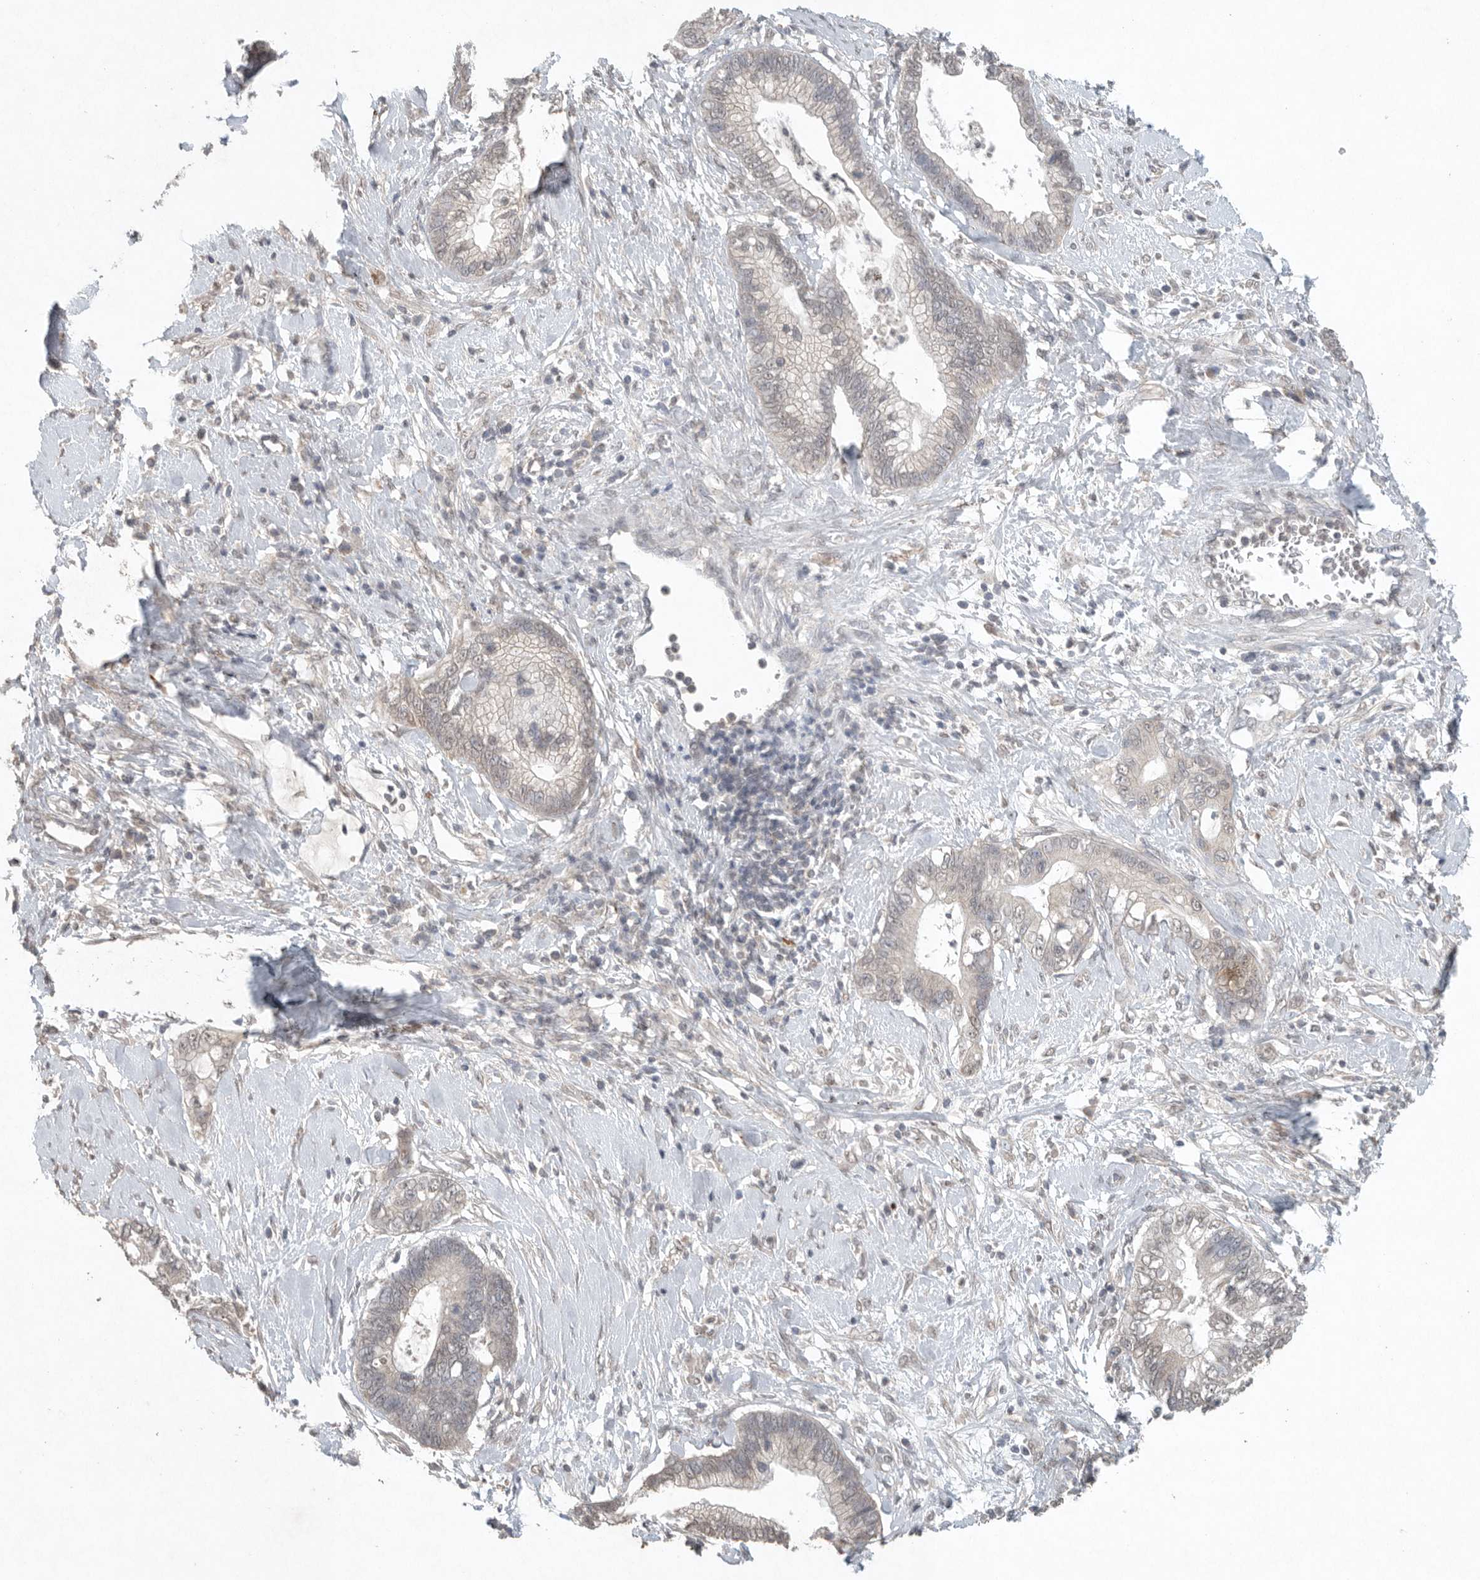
{"staining": {"intensity": "weak", "quantity": "<25%", "location": "nuclear"}, "tissue": "cervical cancer", "cell_type": "Tumor cells", "image_type": "cancer", "snomed": [{"axis": "morphology", "description": "Adenocarcinoma, NOS"}, {"axis": "topography", "description": "Cervix"}], "caption": "A photomicrograph of human cervical cancer is negative for staining in tumor cells.", "gene": "KLK5", "patient": {"sex": "female", "age": 44}}